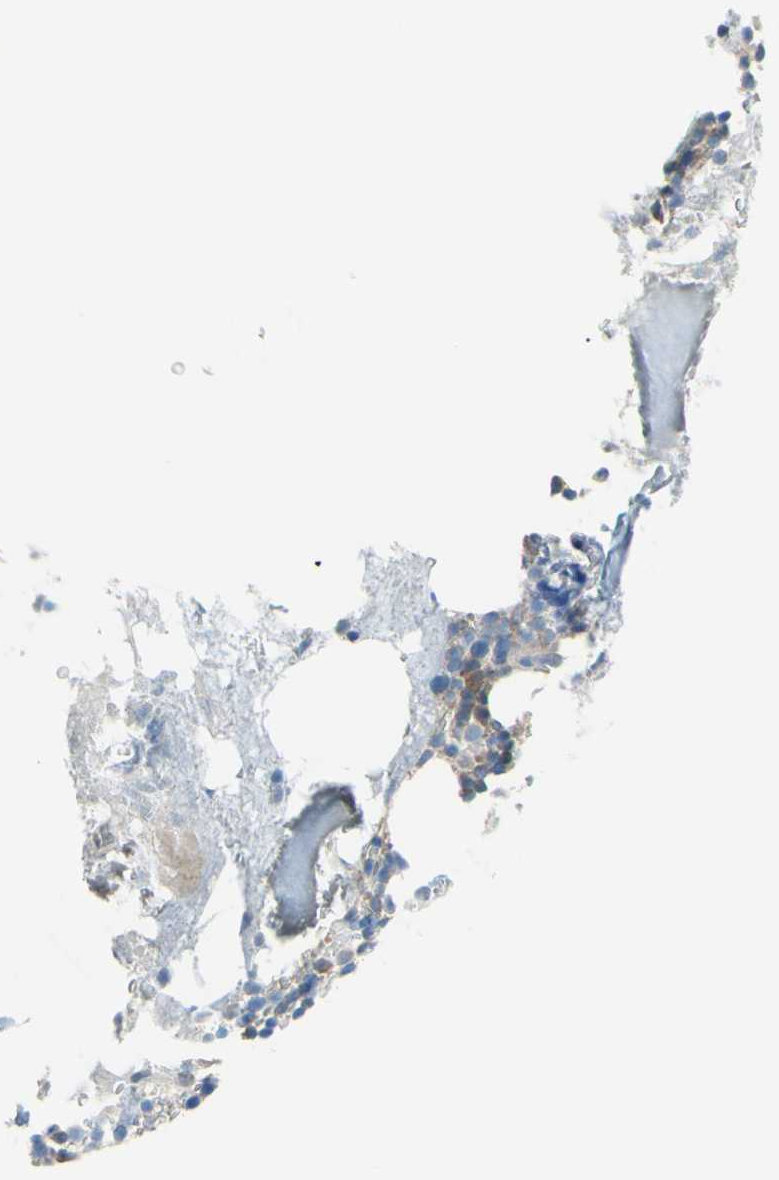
{"staining": {"intensity": "negative", "quantity": "none", "location": "none"}, "tissue": "bone marrow", "cell_type": "Hematopoietic cells", "image_type": "normal", "snomed": [{"axis": "morphology", "description": "Normal tissue, NOS"}, {"axis": "topography", "description": "Bone marrow"}], "caption": "Immunohistochemical staining of benign human bone marrow displays no significant staining in hematopoietic cells.", "gene": "PAK2", "patient": {"sex": "male"}}